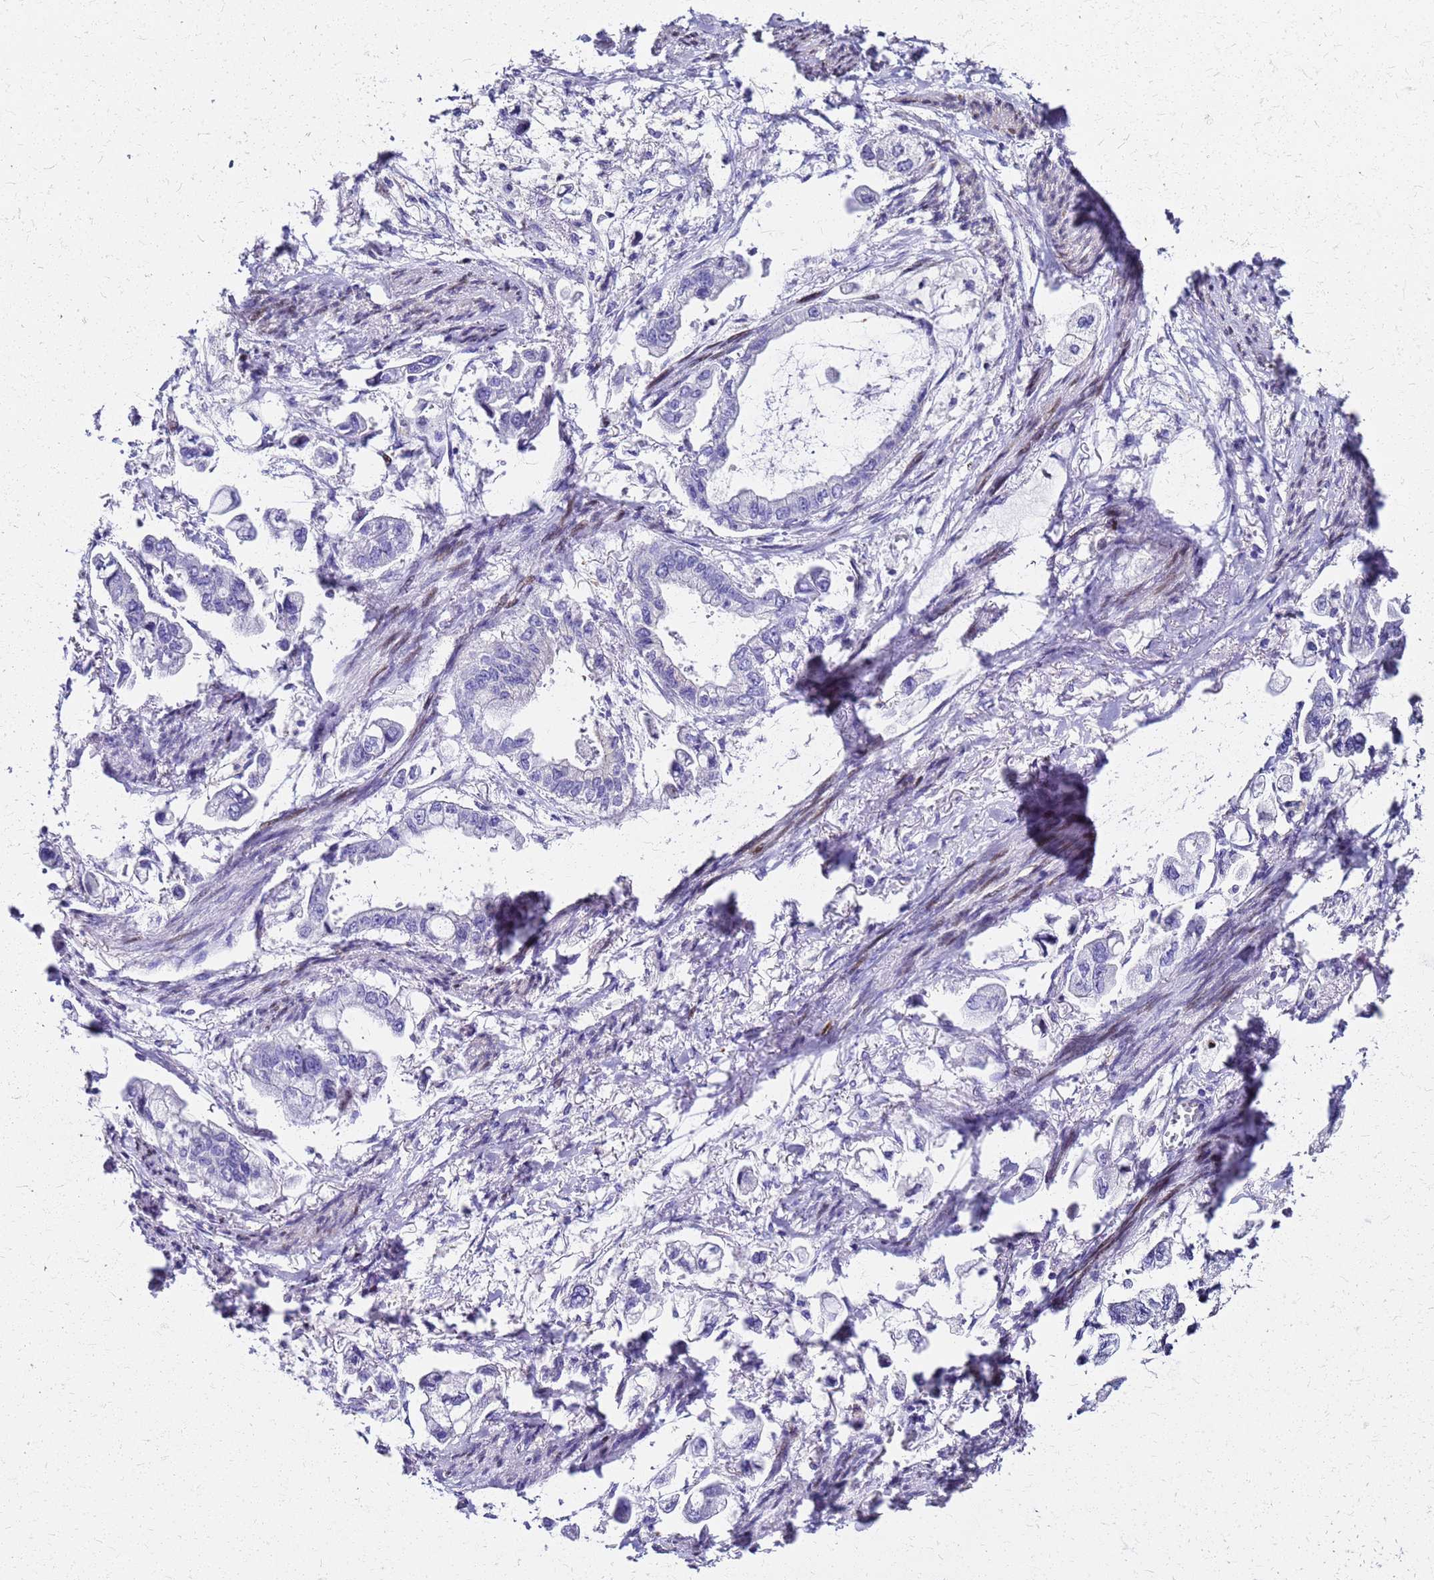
{"staining": {"intensity": "negative", "quantity": "none", "location": "none"}, "tissue": "stomach cancer", "cell_type": "Tumor cells", "image_type": "cancer", "snomed": [{"axis": "morphology", "description": "Adenocarcinoma, NOS"}, {"axis": "topography", "description": "Stomach"}], "caption": "Immunohistochemistry (IHC) of human stomach adenocarcinoma exhibits no expression in tumor cells.", "gene": "SMIM21", "patient": {"sex": "male", "age": 62}}